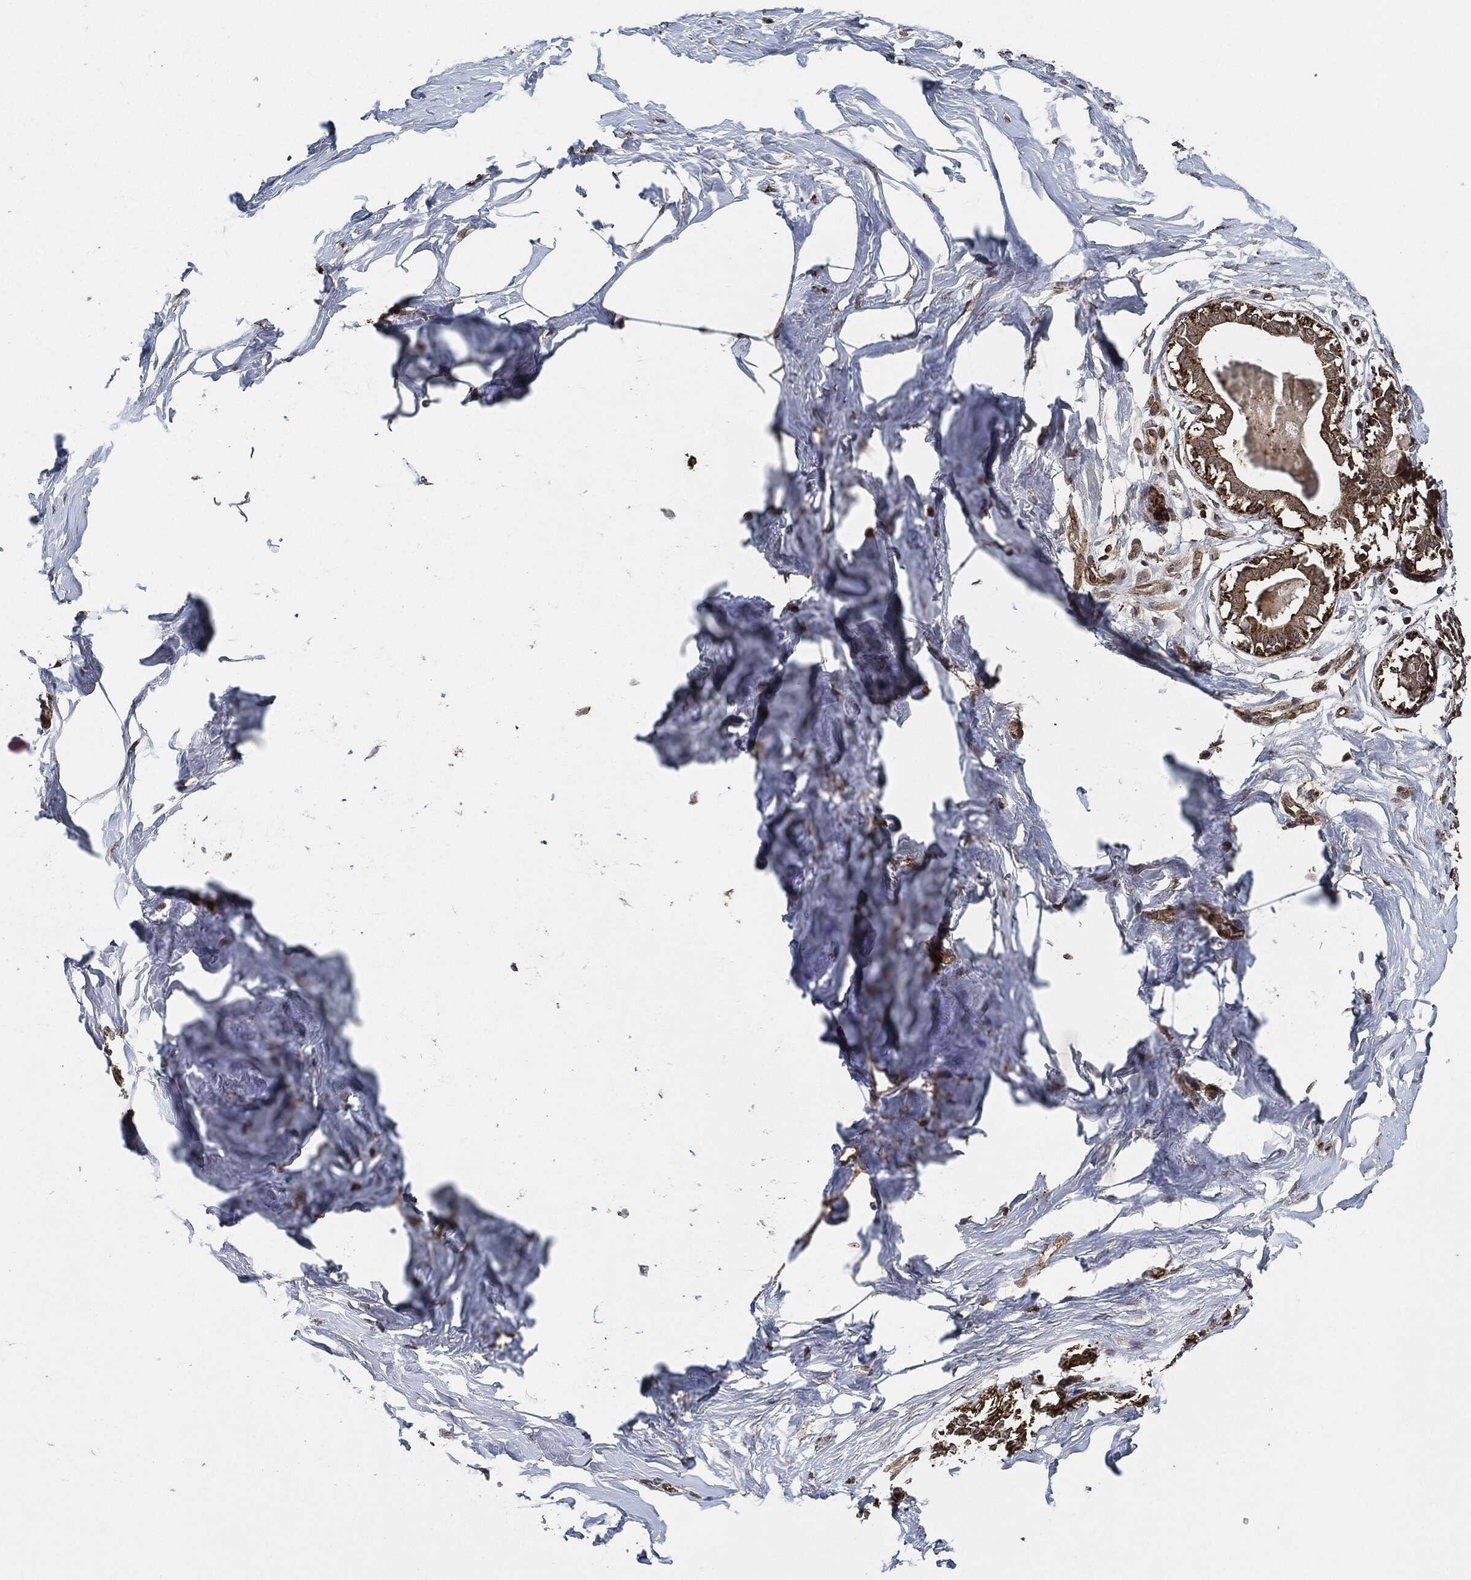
{"staining": {"intensity": "strong", "quantity": ">75%", "location": "cytoplasmic/membranous"}, "tissue": "breast", "cell_type": "Adipocytes", "image_type": "normal", "snomed": [{"axis": "morphology", "description": "Normal tissue, NOS"}, {"axis": "morphology", "description": "Lobular carcinoma, in situ"}, {"axis": "topography", "description": "Breast"}], "caption": "High-magnification brightfield microscopy of benign breast stained with DAB (brown) and counterstained with hematoxylin (blue). adipocytes exhibit strong cytoplasmic/membranous staining is identified in approximately>75% of cells.", "gene": "MAP3K3", "patient": {"sex": "female", "age": 35}}